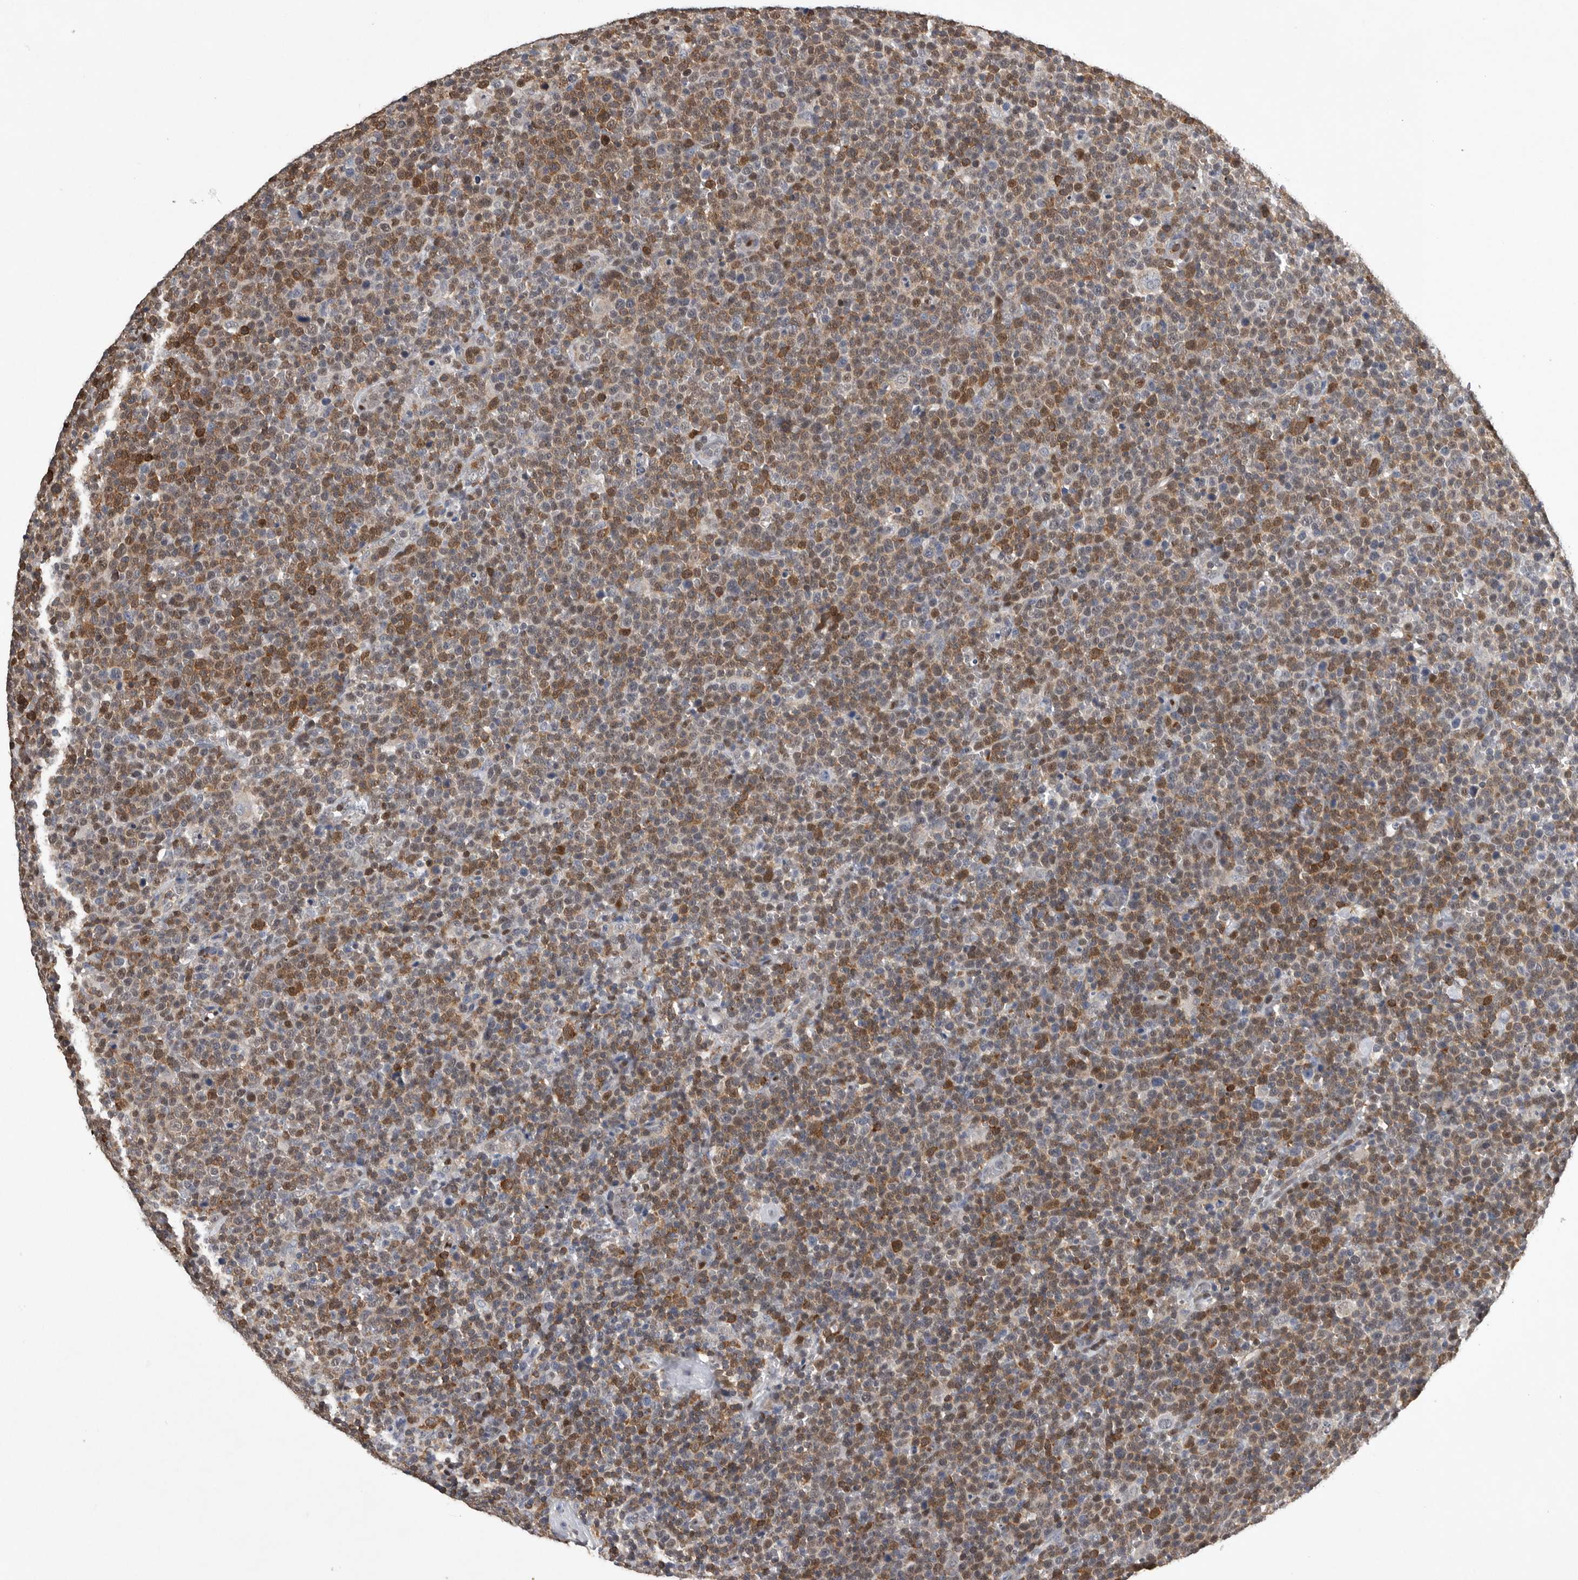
{"staining": {"intensity": "moderate", "quantity": "25%-75%", "location": "cytoplasmic/membranous"}, "tissue": "lymphoma", "cell_type": "Tumor cells", "image_type": "cancer", "snomed": [{"axis": "morphology", "description": "Malignant lymphoma, non-Hodgkin's type, High grade"}, {"axis": "topography", "description": "Lymph node"}], "caption": "Brown immunohistochemical staining in human lymphoma shows moderate cytoplasmic/membranous staining in approximately 25%-75% of tumor cells.", "gene": "PDCD4", "patient": {"sex": "male", "age": 61}}